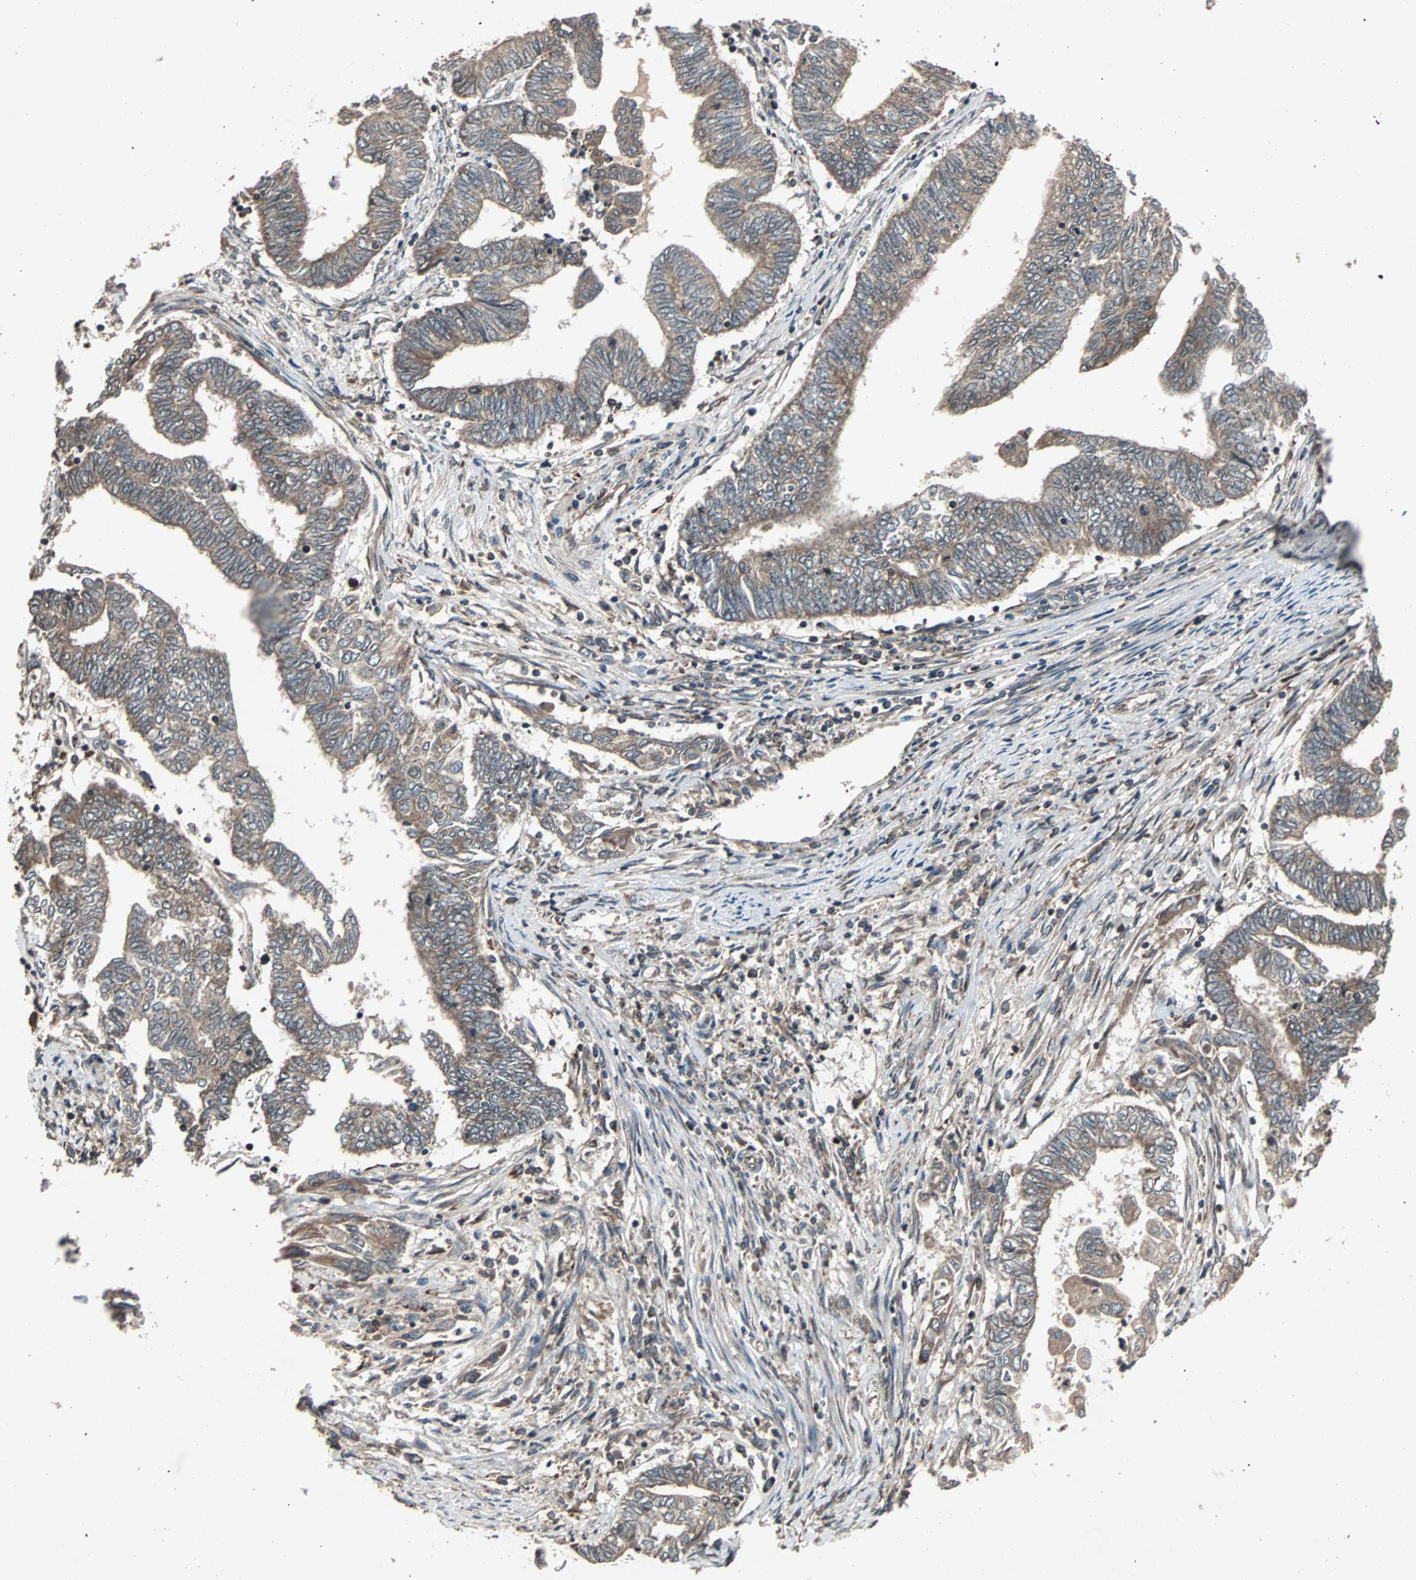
{"staining": {"intensity": "moderate", "quantity": ">75%", "location": "cytoplasmic/membranous"}, "tissue": "endometrial cancer", "cell_type": "Tumor cells", "image_type": "cancer", "snomed": [{"axis": "morphology", "description": "Adenocarcinoma, NOS"}, {"axis": "topography", "description": "Uterus"}, {"axis": "topography", "description": "Endometrium"}], "caption": "Tumor cells display medium levels of moderate cytoplasmic/membranous staining in approximately >75% of cells in human endometrial adenocarcinoma. The staining is performed using DAB brown chromogen to label protein expression. The nuclei are counter-stained blue using hematoxylin.", "gene": "RAB7A", "patient": {"sex": "female", "age": 70}}